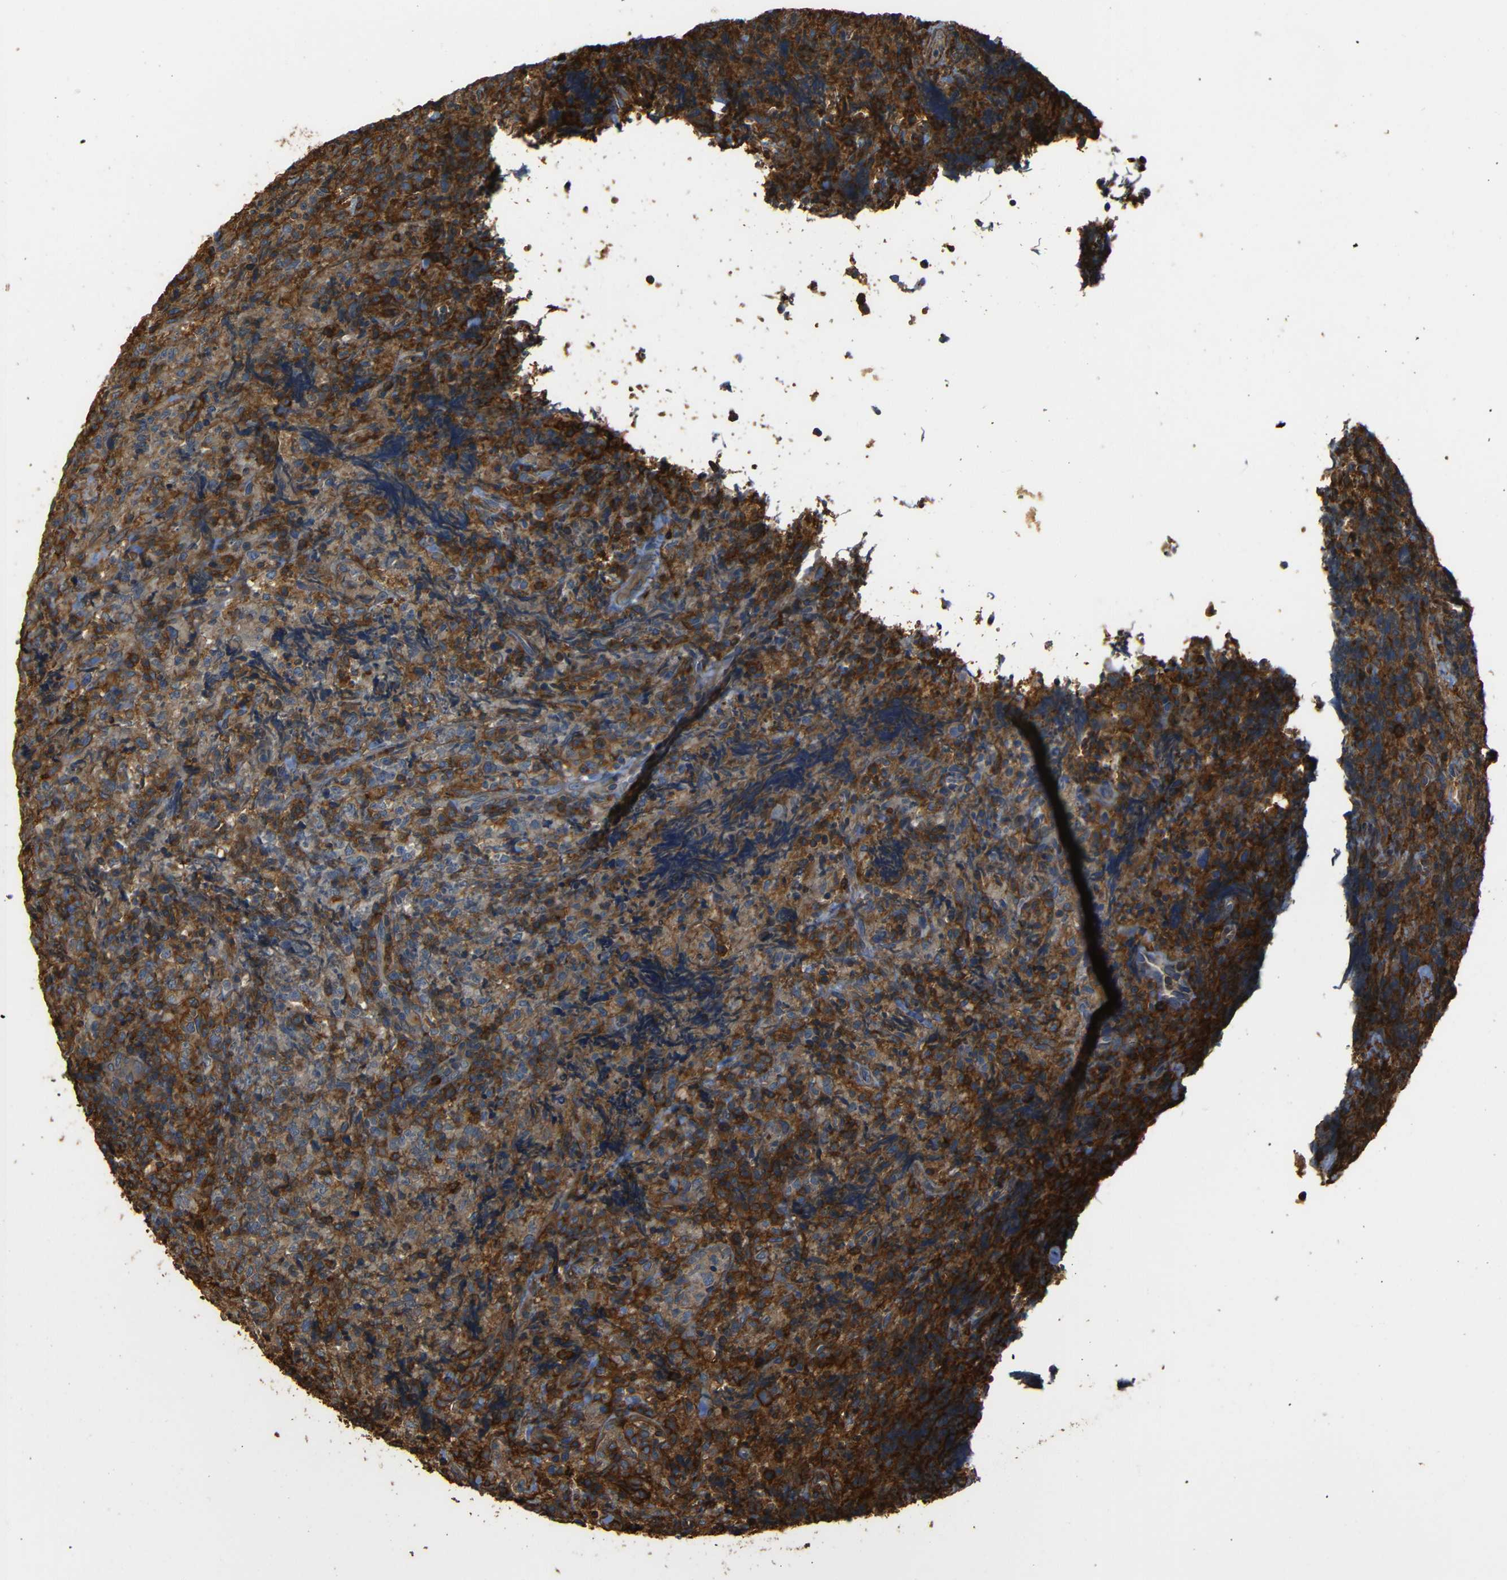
{"staining": {"intensity": "strong", "quantity": "25%-75%", "location": "cytoplasmic/membranous"}, "tissue": "lymphoma", "cell_type": "Tumor cells", "image_type": "cancer", "snomed": [{"axis": "morphology", "description": "Malignant lymphoma, non-Hodgkin's type, High grade"}, {"axis": "topography", "description": "Tonsil"}], "caption": "The micrograph shows staining of lymphoma, revealing strong cytoplasmic/membranous protein positivity (brown color) within tumor cells.", "gene": "ADGRE5", "patient": {"sex": "female", "age": 36}}